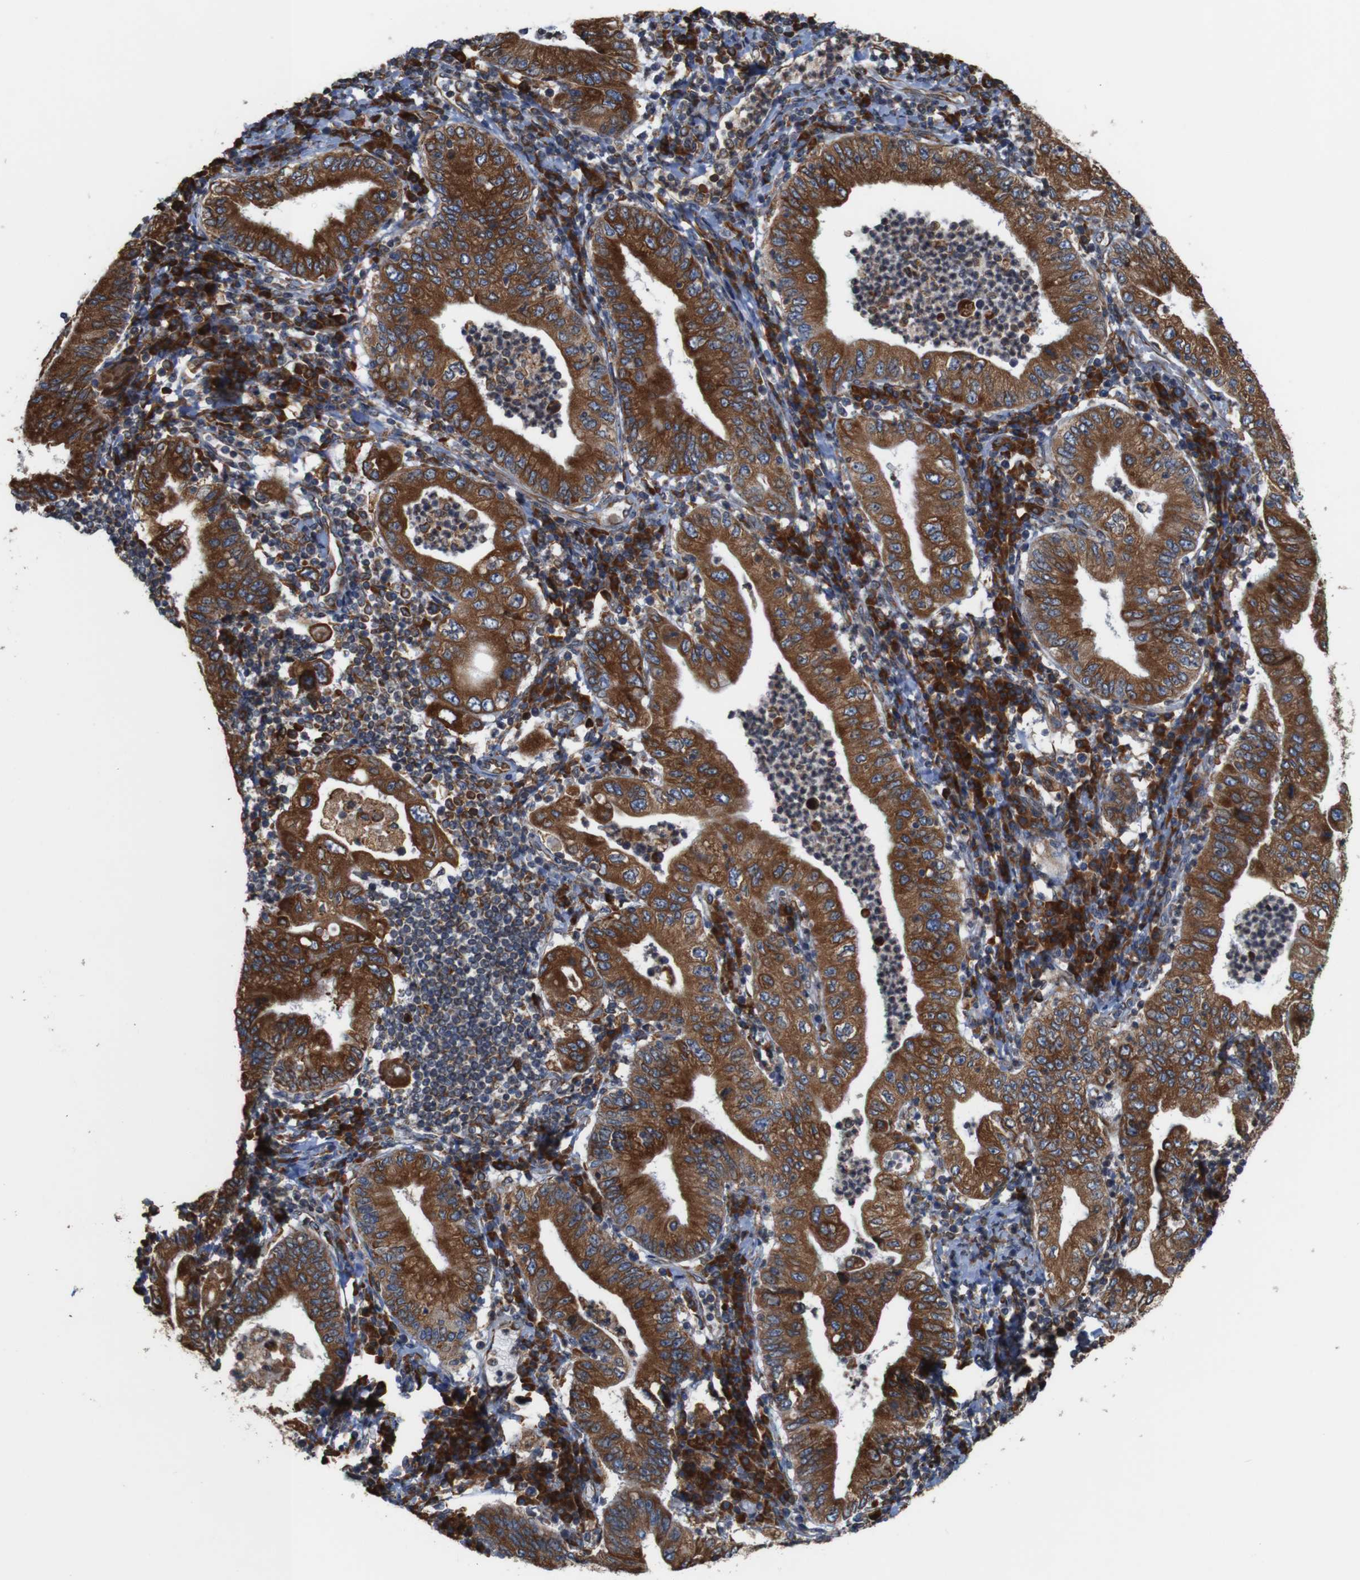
{"staining": {"intensity": "strong", "quantity": ">75%", "location": "cytoplasmic/membranous"}, "tissue": "stomach cancer", "cell_type": "Tumor cells", "image_type": "cancer", "snomed": [{"axis": "morphology", "description": "Normal tissue, NOS"}, {"axis": "morphology", "description": "Adenocarcinoma, NOS"}, {"axis": "topography", "description": "Esophagus"}, {"axis": "topography", "description": "Stomach, upper"}, {"axis": "topography", "description": "Peripheral nerve tissue"}], "caption": "Immunohistochemical staining of stomach cancer shows strong cytoplasmic/membranous protein positivity in approximately >75% of tumor cells. The protein of interest is stained brown, and the nuclei are stained in blue (DAB (3,3'-diaminobenzidine) IHC with brightfield microscopy, high magnification).", "gene": "UGGT1", "patient": {"sex": "male", "age": 62}}